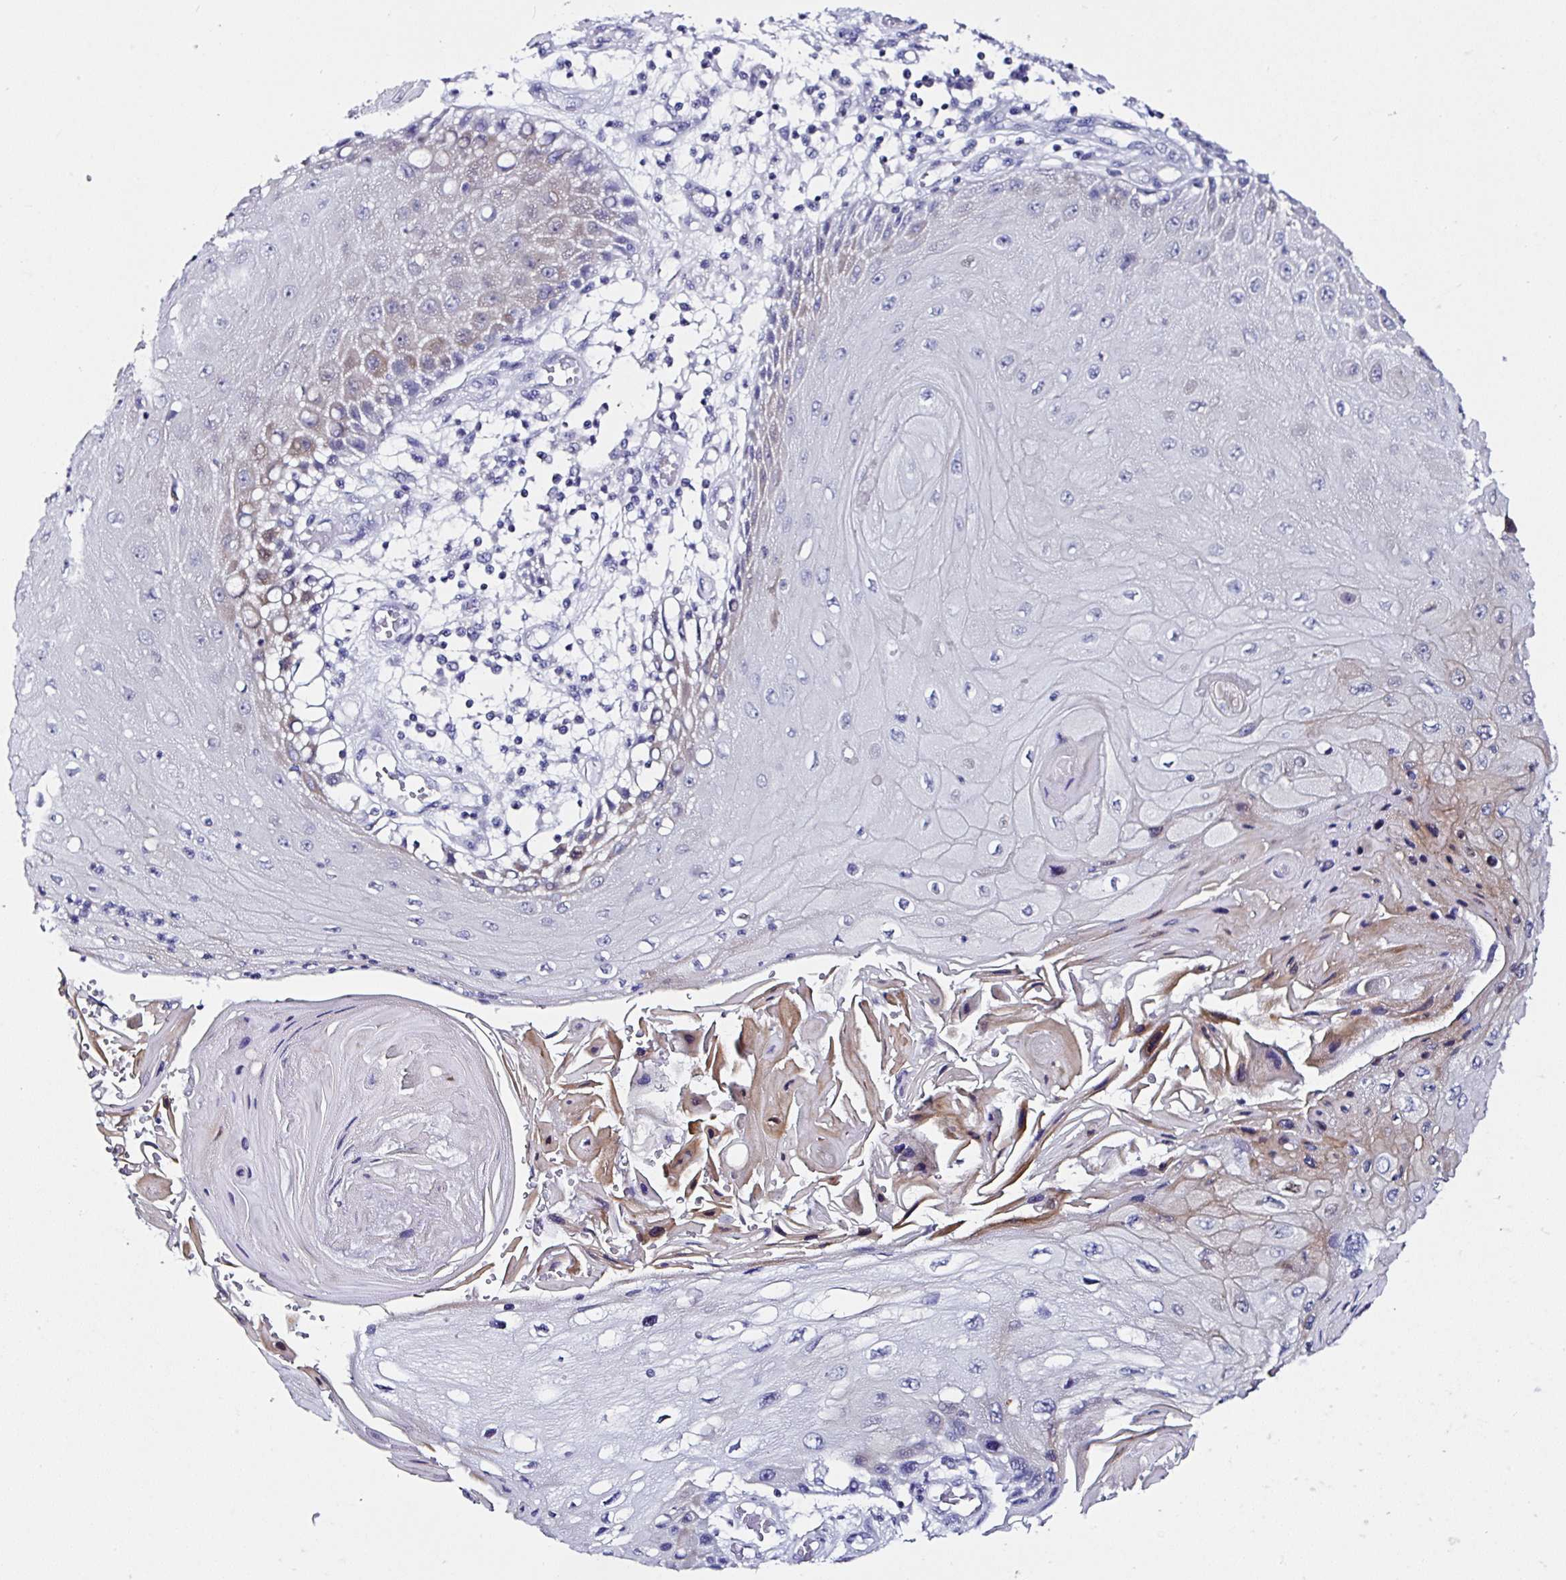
{"staining": {"intensity": "weak", "quantity": "<25%", "location": "cytoplasmic/membranous"}, "tissue": "skin cancer", "cell_type": "Tumor cells", "image_type": "cancer", "snomed": [{"axis": "morphology", "description": "Squamous cell carcinoma, NOS"}, {"axis": "topography", "description": "Skin"}, {"axis": "topography", "description": "Vulva"}], "caption": "Skin cancer (squamous cell carcinoma) was stained to show a protein in brown. There is no significant positivity in tumor cells. The staining is performed using DAB brown chromogen with nuclei counter-stained in using hematoxylin.", "gene": "UGT3A1", "patient": {"sex": "female", "age": 44}}